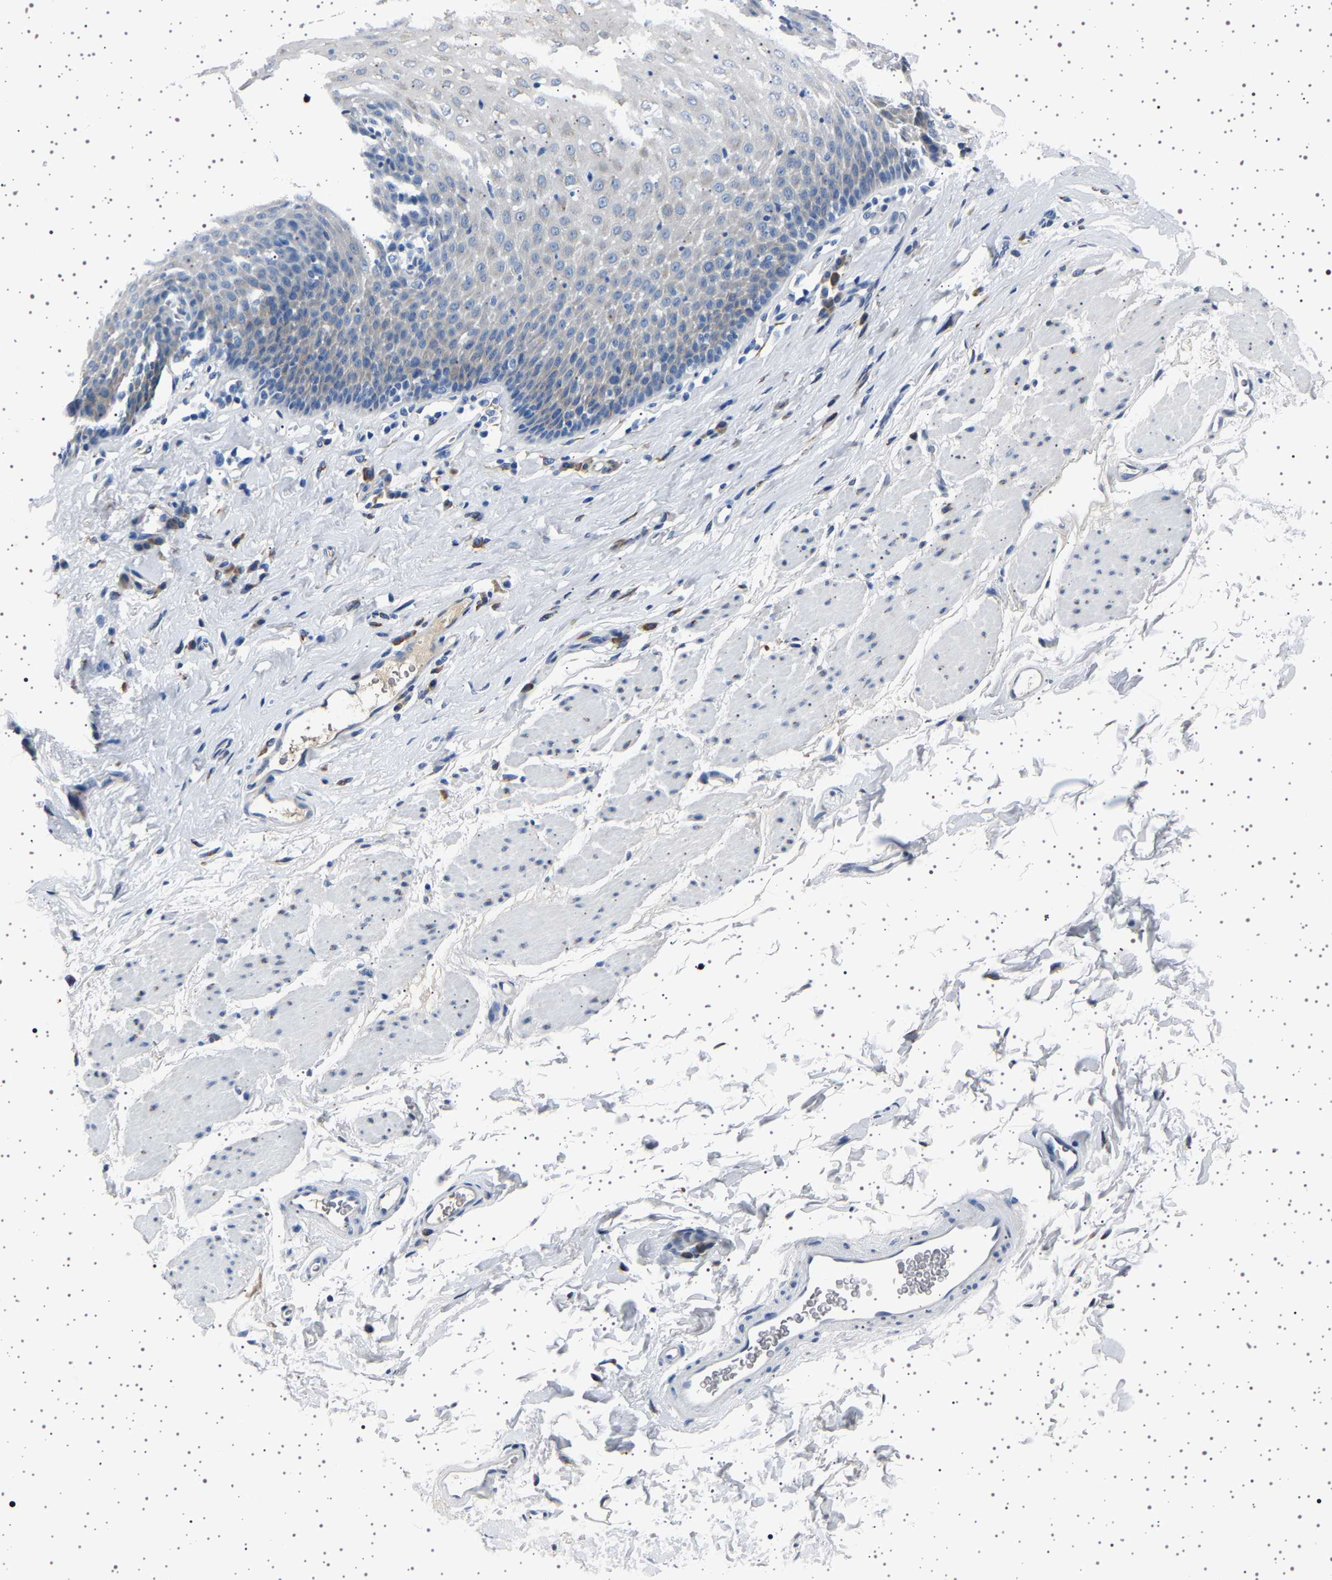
{"staining": {"intensity": "weak", "quantity": "<25%", "location": "cytoplasmic/membranous"}, "tissue": "esophagus", "cell_type": "Squamous epithelial cells", "image_type": "normal", "snomed": [{"axis": "morphology", "description": "Normal tissue, NOS"}, {"axis": "topography", "description": "Esophagus"}], "caption": "Immunohistochemistry (IHC) image of normal esophagus stained for a protein (brown), which reveals no expression in squamous epithelial cells. The staining was performed using DAB to visualize the protein expression in brown, while the nuclei were stained in blue with hematoxylin (Magnification: 20x).", "gene": "FTCD", "patient": {"sex": "female", "age": 61}}